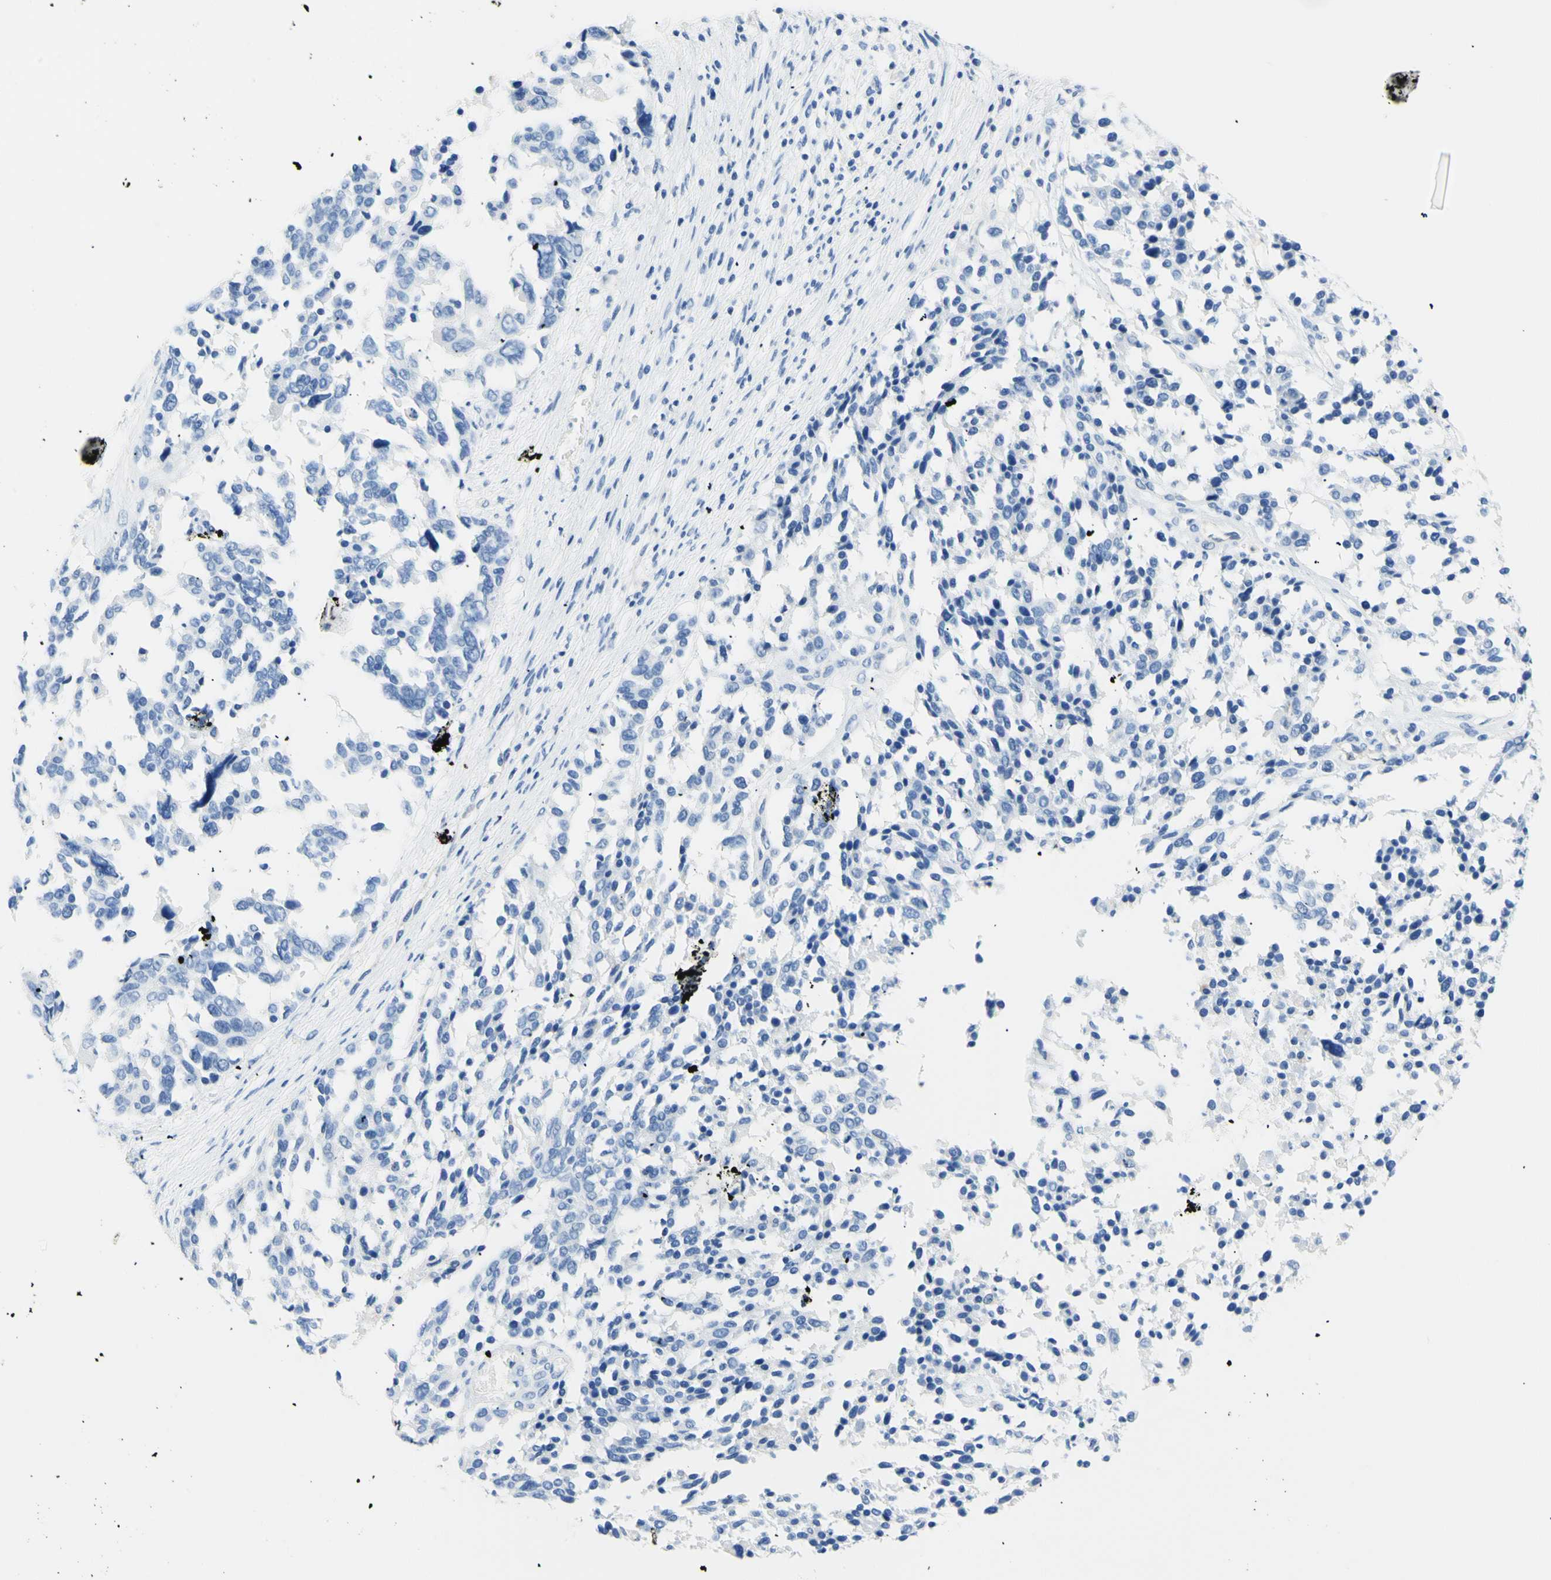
{"staining": {"intensity": "negative", "quantity": "none", "location": "none"}, "tissue": "ovarian cancer", "cell_type": "Tumor cells", "image_type": "cancer", "snomed": [{"axis": "morphology", "description": "Cystadenocarcinoma, serous, NOS"}, {"axis": "topography", "description": "Ovary"}], "caption": "Immunohistochemistry of human ovarian cancer (serous cystadenocarcinoma) reveals no staining in tumor cells.", "gene": "HPCA", "patient": {"sex": "female", "age": 44}}